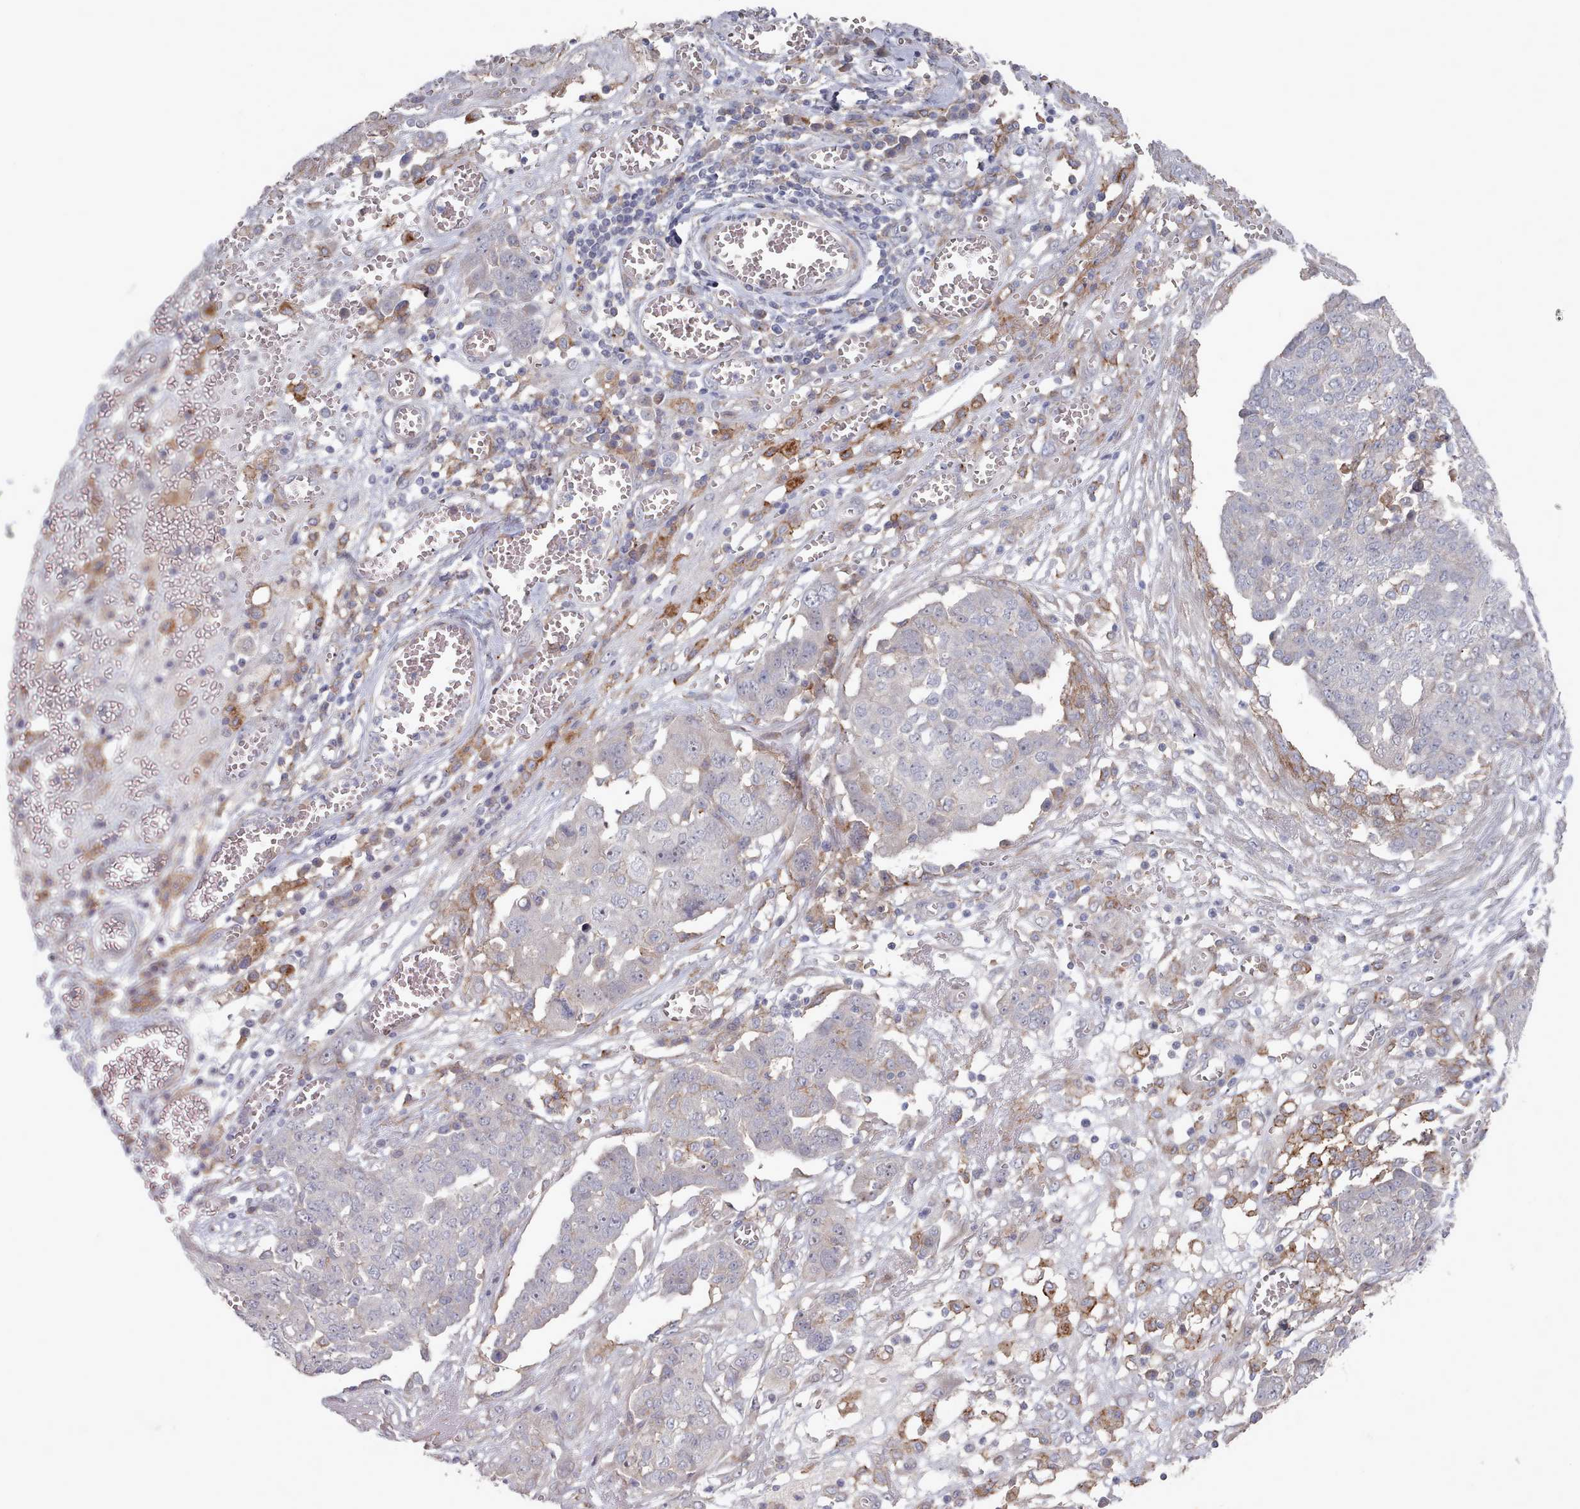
{"staining": {"intensity": "negative", "quantity": "none", "location": "none"}, "tissue": "ovarian cancer", "cell_type": "Tumor cells", "image_type": "cancer", "snomed": [{"axis": "morphology", "description": "Cystadenocarcinoma, serous, NOS"}, {"axis": "topography", "description": "Soft tissue"}, {"axis": "topography", "description": "Ovary"}], "caption": "This is a histopathology image of immunohistochemistry staining of ovarian cancer (serous cystadenocarcinoma), which shows no expression in tumor cells. (Stains: DAB immunohistochemistry with hematoxylin counter stain, Microscopy: brightfield microscopy at high magnification).", "gene": "COL8A2", "patient": {"sex": "female", "age": 57}}